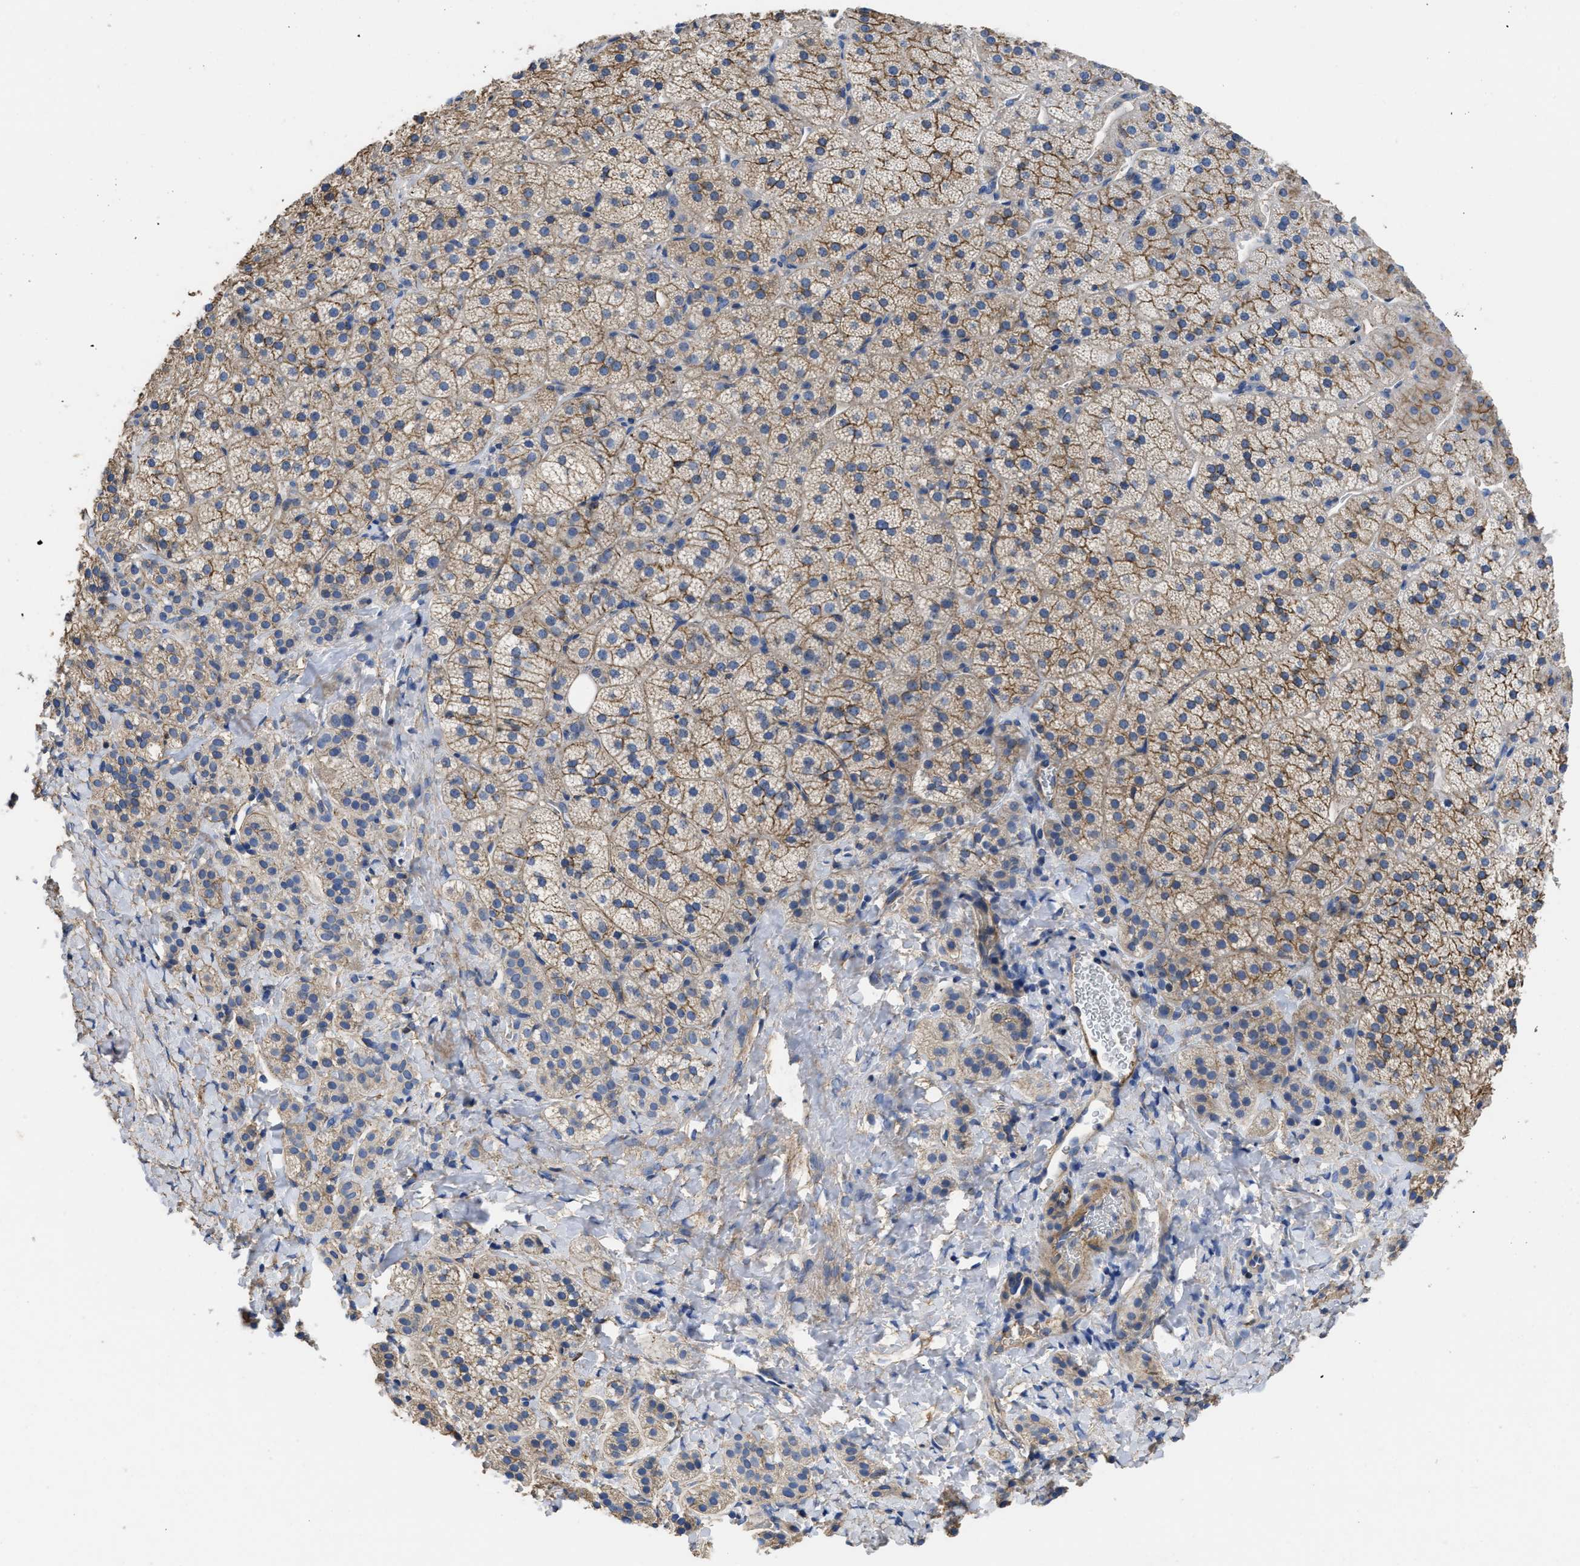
{"staining": {"intensity": "moderate", "quantity": "25%-75%", "location": "cytoplasmic/membranous"}, "tissue": "adrenal gland", "cell_type": "Glandular cells", "image_type": "normal", "snomed": [{"axis": "morphology", "description": "Normal tissue, NOS"}, {"axis": "topography", "description": "Adrenal gland"}], "caption": "Glandular cells show medium levels of moderate cytoplasmic/membranous staining in approximately 25%-75% of cells in unremarkable adrenal gland.", "gene": "USP4", "patient": {"sex": "female", "age": 44}}